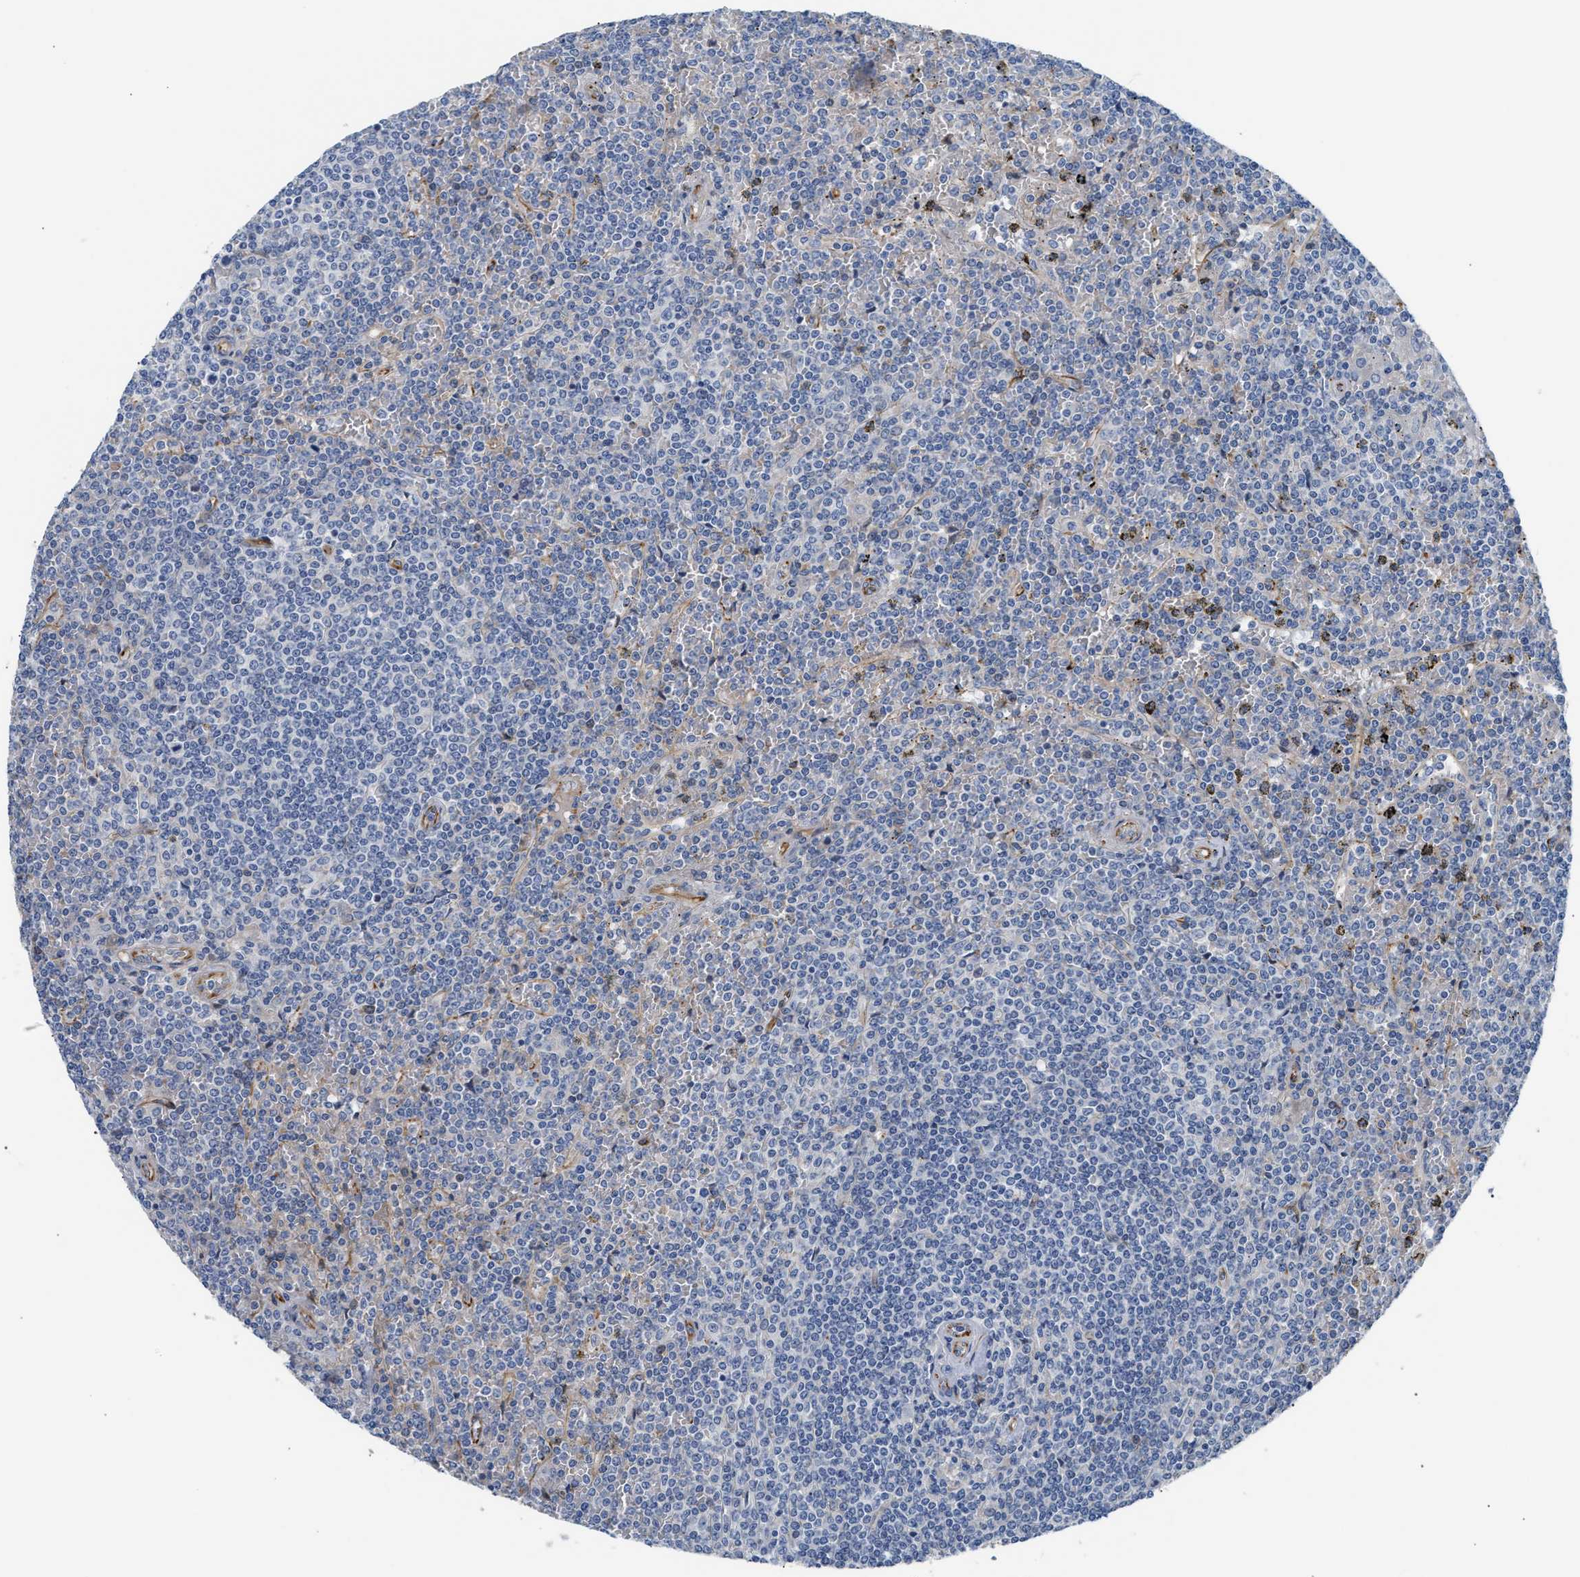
{"staining": {"intensity": "negative", "quantity": "none", "location": "none"}, "tissue": "lymphoma", "cell_type": "Tumor cells", "image_type": "cancer", "snomed": [{"axis": "morphology", "description": "Malignant lymphoma, non-Hodgkin's type, Low grade"}, {"axis": "topography", "description": "Spleen"}], "caption": "This is a photomicrograph of immunohistochemistry (IHC) staining of malignant lymphoma, non-Hodgkin's type (low-grade), which shows no staining in tumor cells.", "gene": "TFPI", "patient": {"sex": "female", "age": 19}}